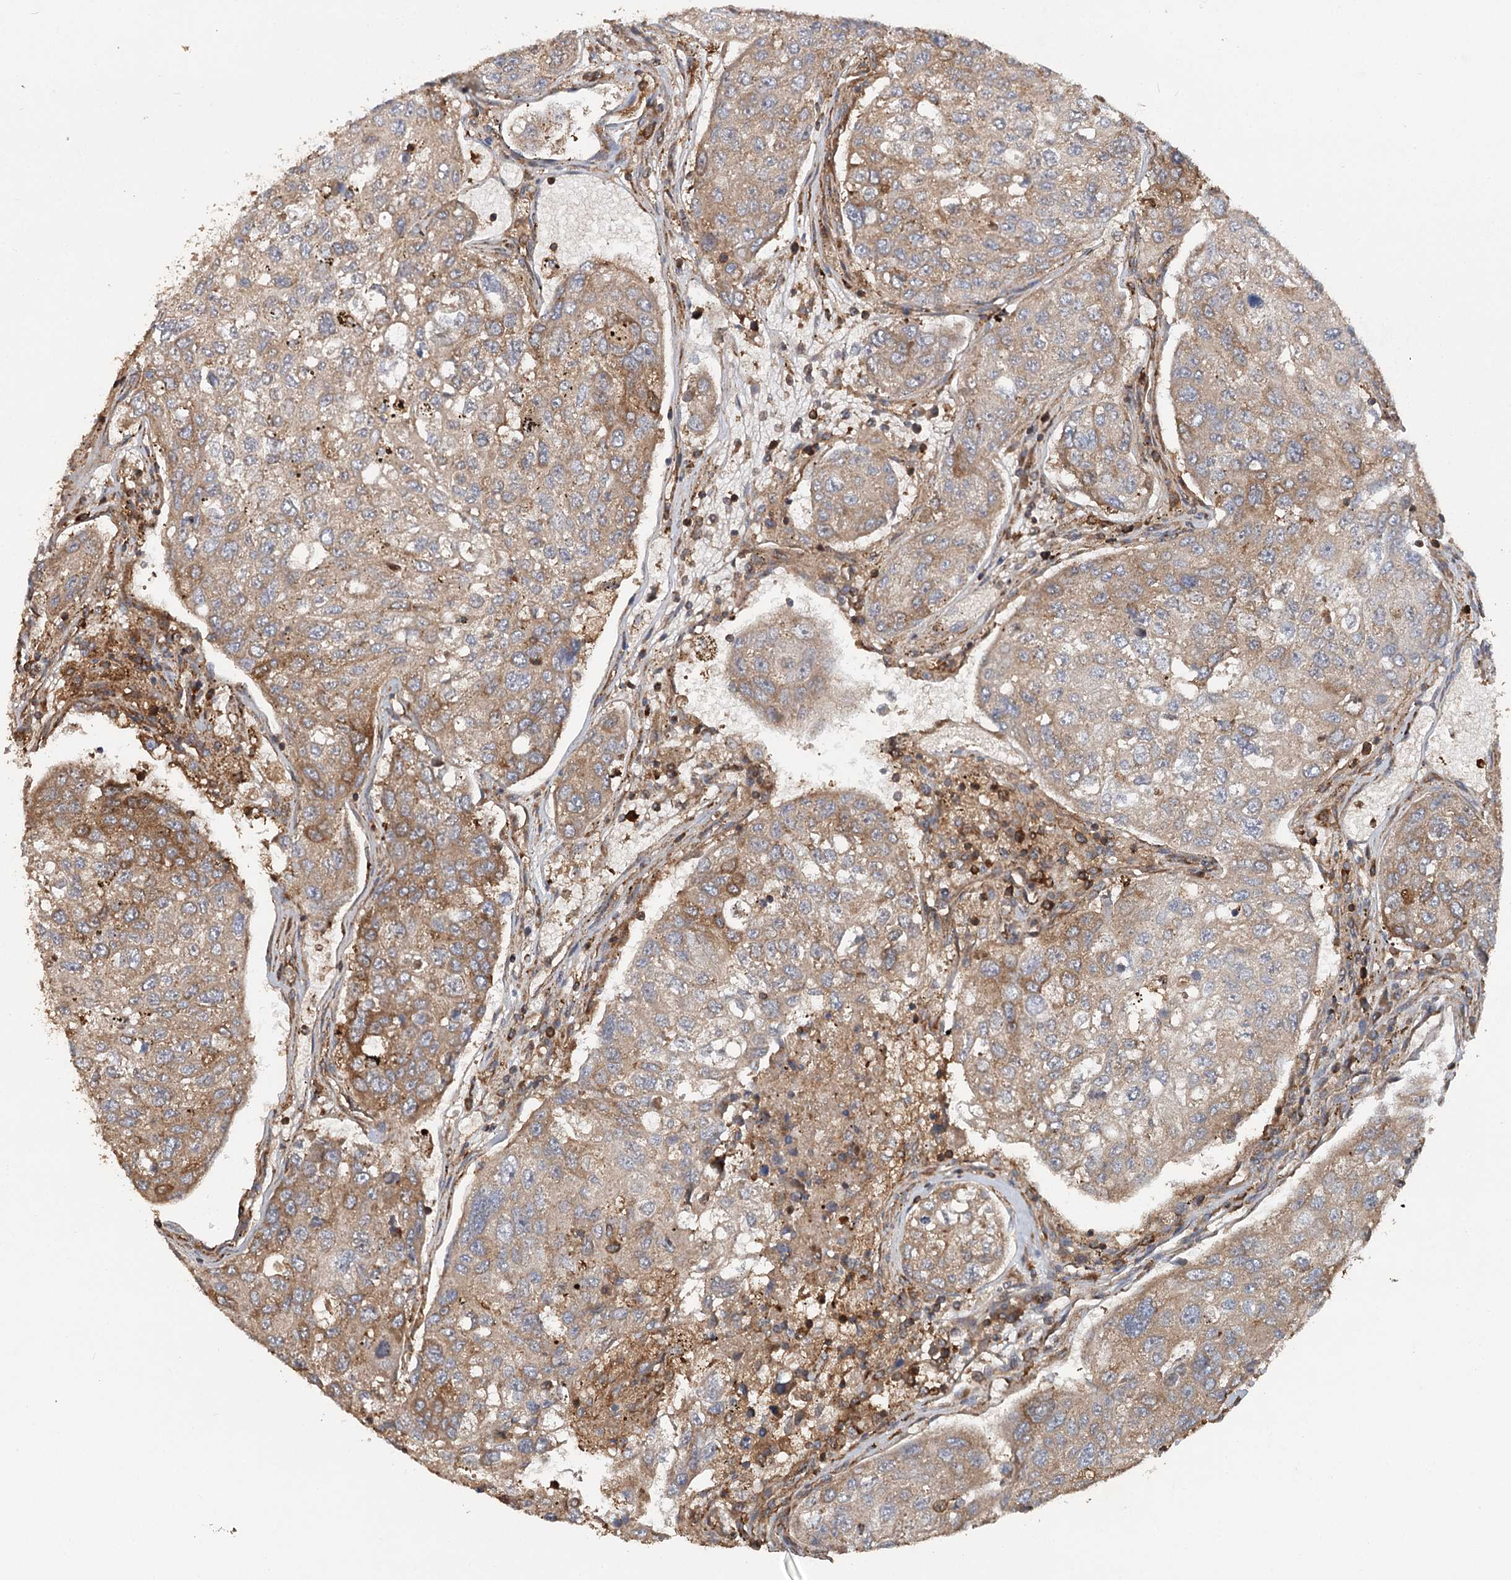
{"staining": {"intensity": "moderate", "quantity": ">75%", "location": "cytoplasmic/membranous"}, "tissue": "urothelial cancer", "cell_type": "Tumor cells", "image_type": "cancer", "snomed": [{"axis": "morphology", "description": "Urothelial carcinoma, High grade"}, {"axis": "topography", "description": "Lymph node"}, {"axis": "topography", "description": "Urinary bladder"}], "caption": "A high-resolution photomicrograph shows immunohistochemistry staining of high-grade urothelial carcinoma, which displays moderate cytoplasmic/membranous positivity in about >75% of tumor cells.", "gene": "PAIP2", "patient": {"sex": "male", "age": 51}}